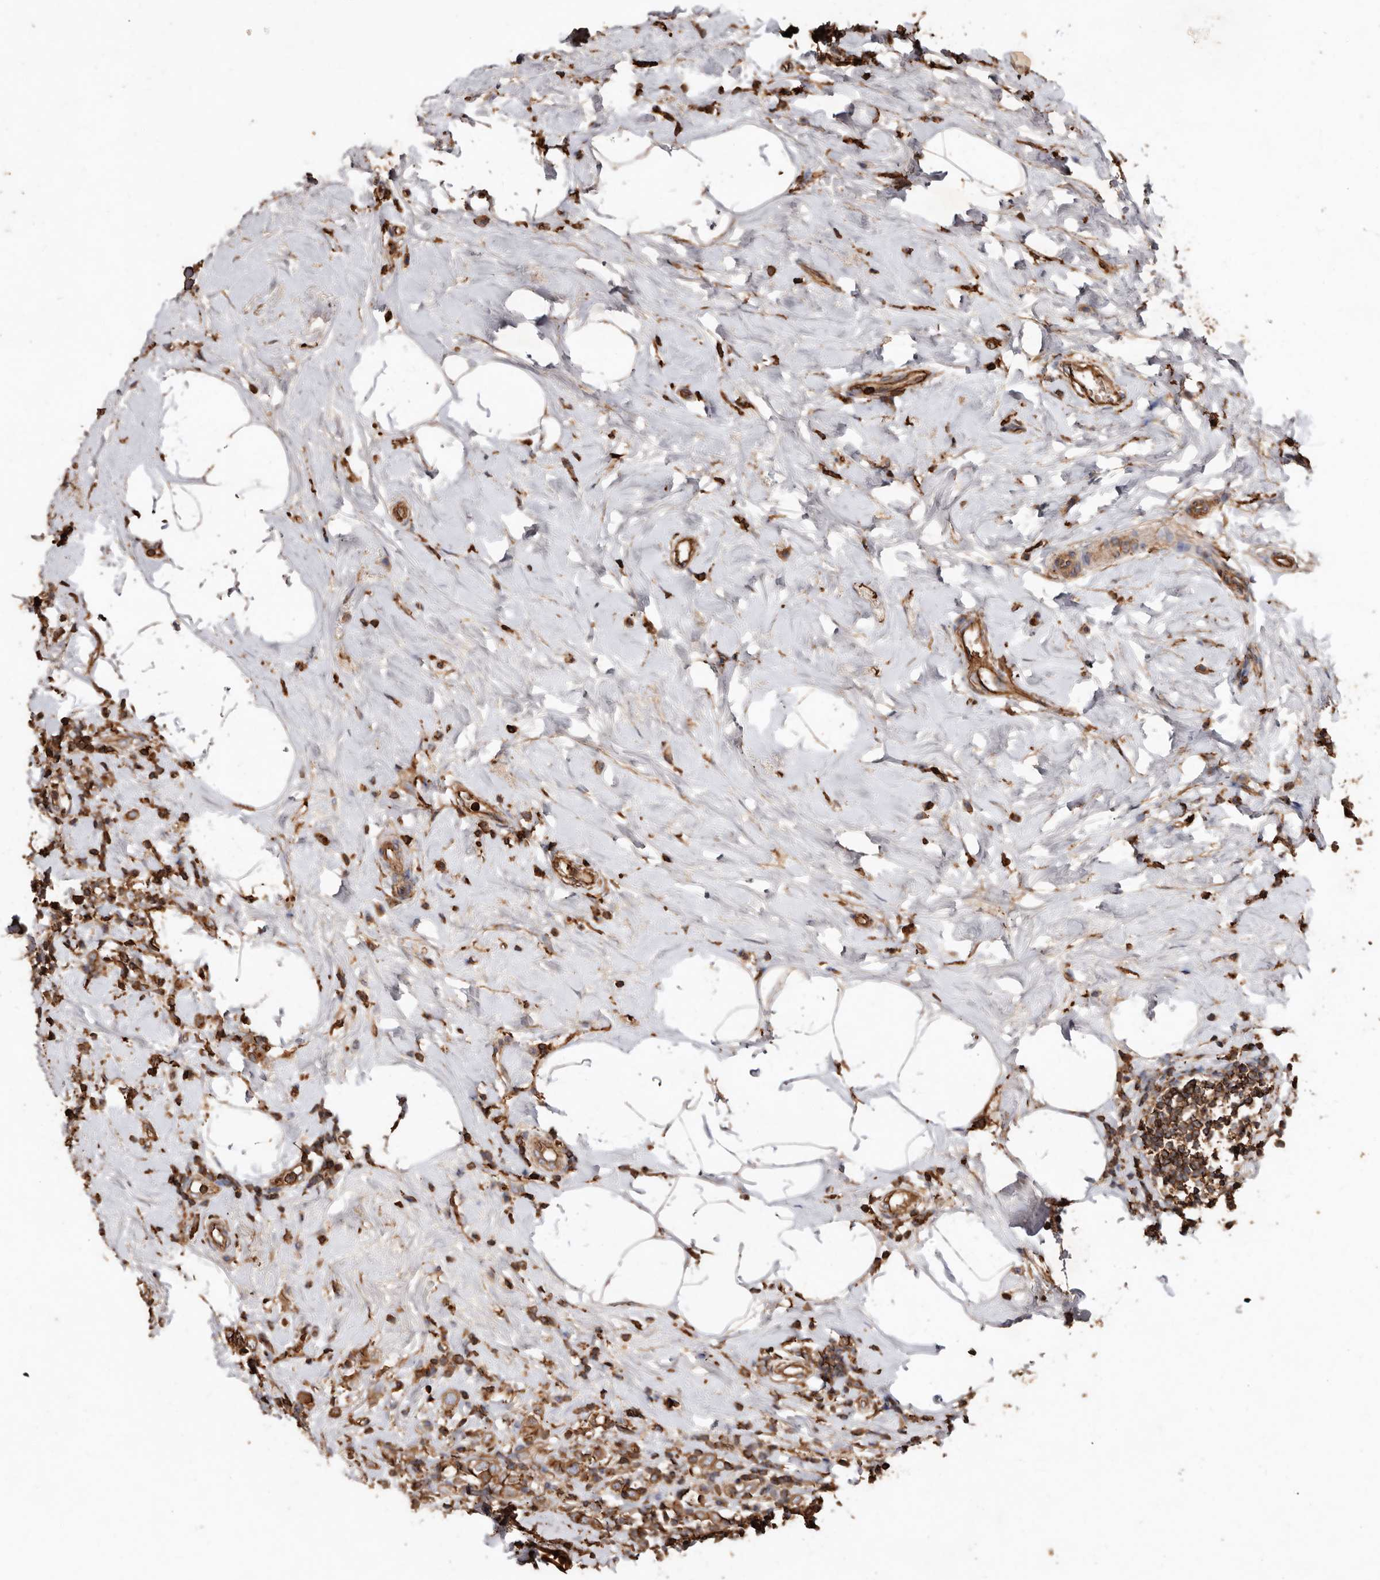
{"staining": {"intensity": "moderate", "quantity": ">75%", "location": "cytoplasmic/membranous"}, "tissue": "breast cancer", "cell_type": "Tumor cells", "image_type": "cancer", "snomed": [{"axis": "morphology", "description": "Lobular carcinoma"}, {"axis": "topography", "description": "Breast"}], "caption": "There is medium levels of moderate cytoplasmic/membranous staining in tumor cells of breast cancer, as demonstrated by immunohistochemical staining (brown color).", "gene": "COQ8B", "patient": {"sex": "female", "age": 47}}